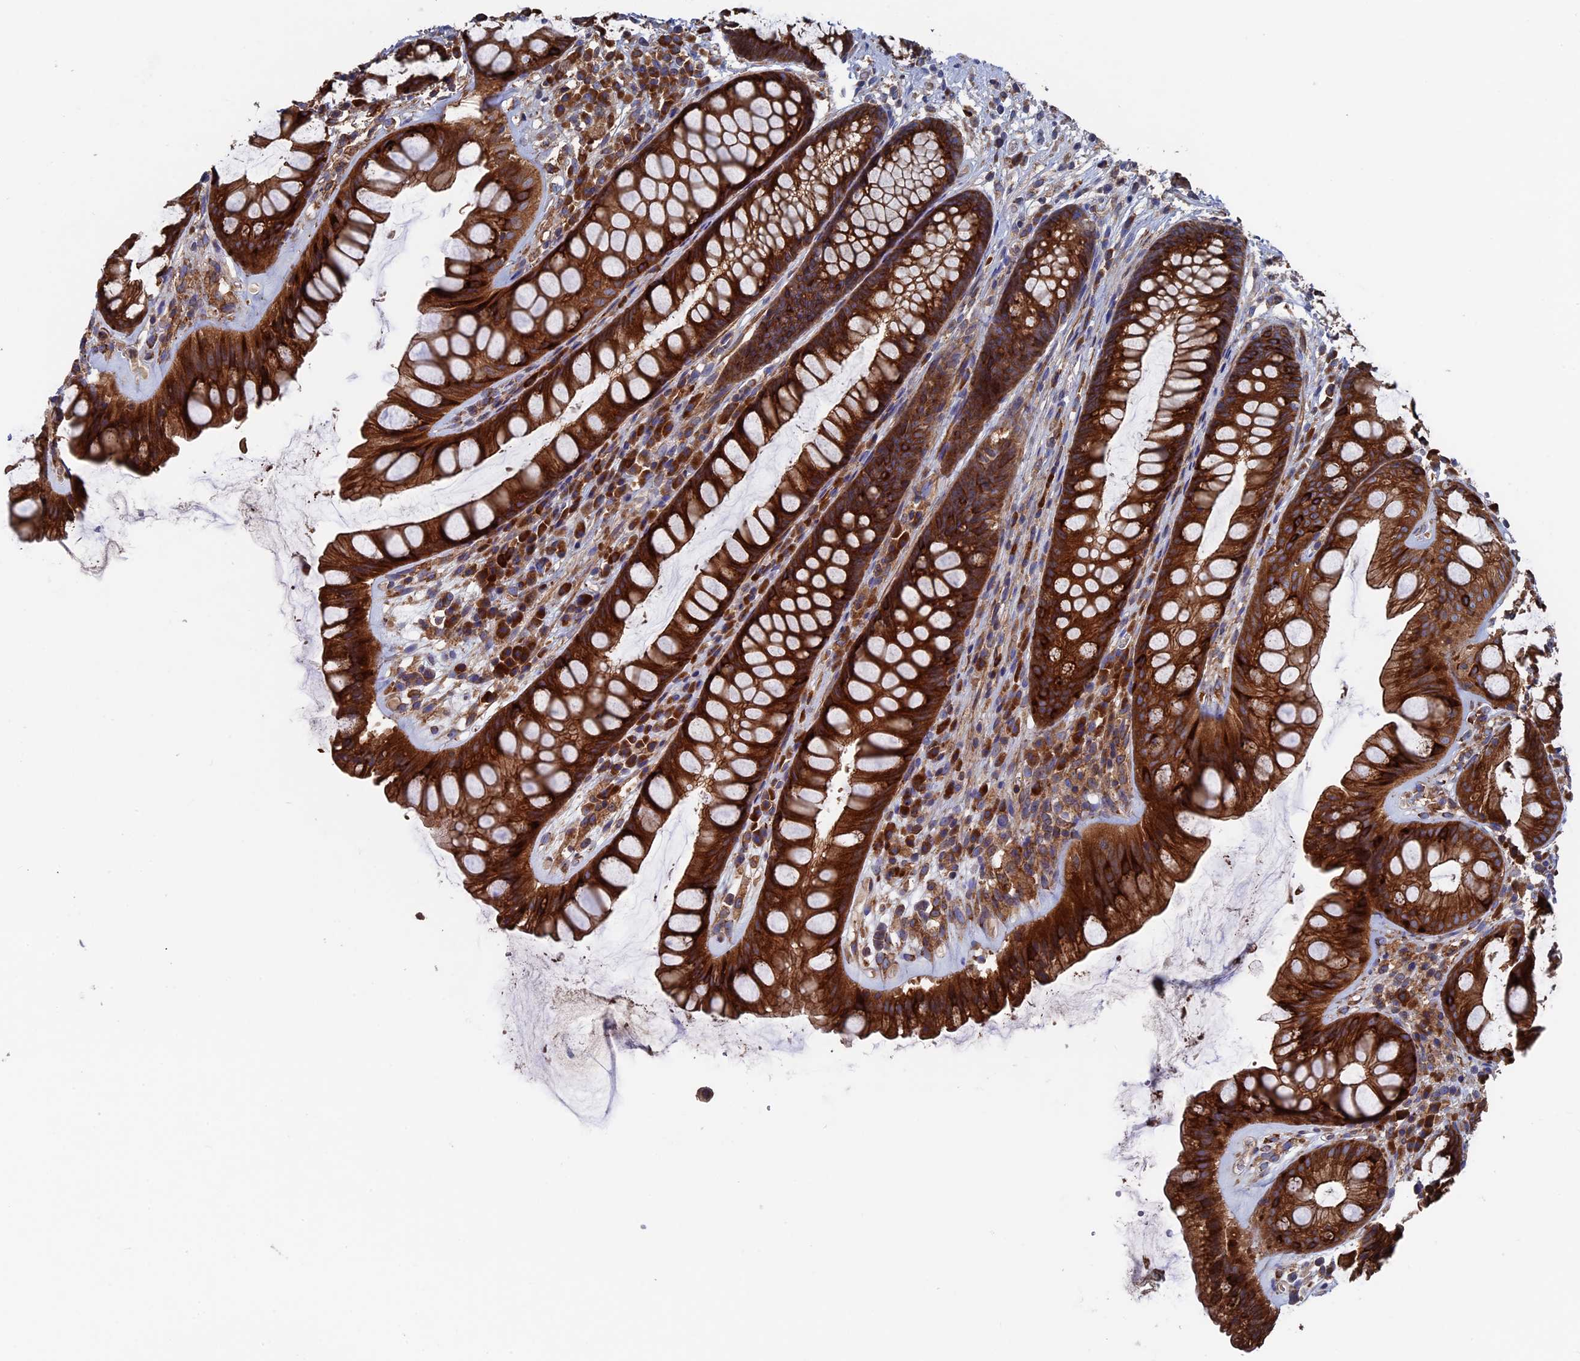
{"staining": {"intensity": "strong", "quantity": ">75%", "location": "cytoplasmic/membranous"}, "tissue": "rectum", "cell_type": "Glandular cells", "image_type": "normal", "snomed": [{"axis": "morphology", "description": "Normal tissue, NOS"}, {"axis": "topography", "description": "Rectum"}], "caption": "High-power microscopy captured an immunohistochemistry photomicrograph of unremarkable rectum, revealing strong cytoplasmic/membranous positivity in about >75% of glandular cells.", "gene": "DNAJC3", "patient": {"sex": "male", "age": 74}}